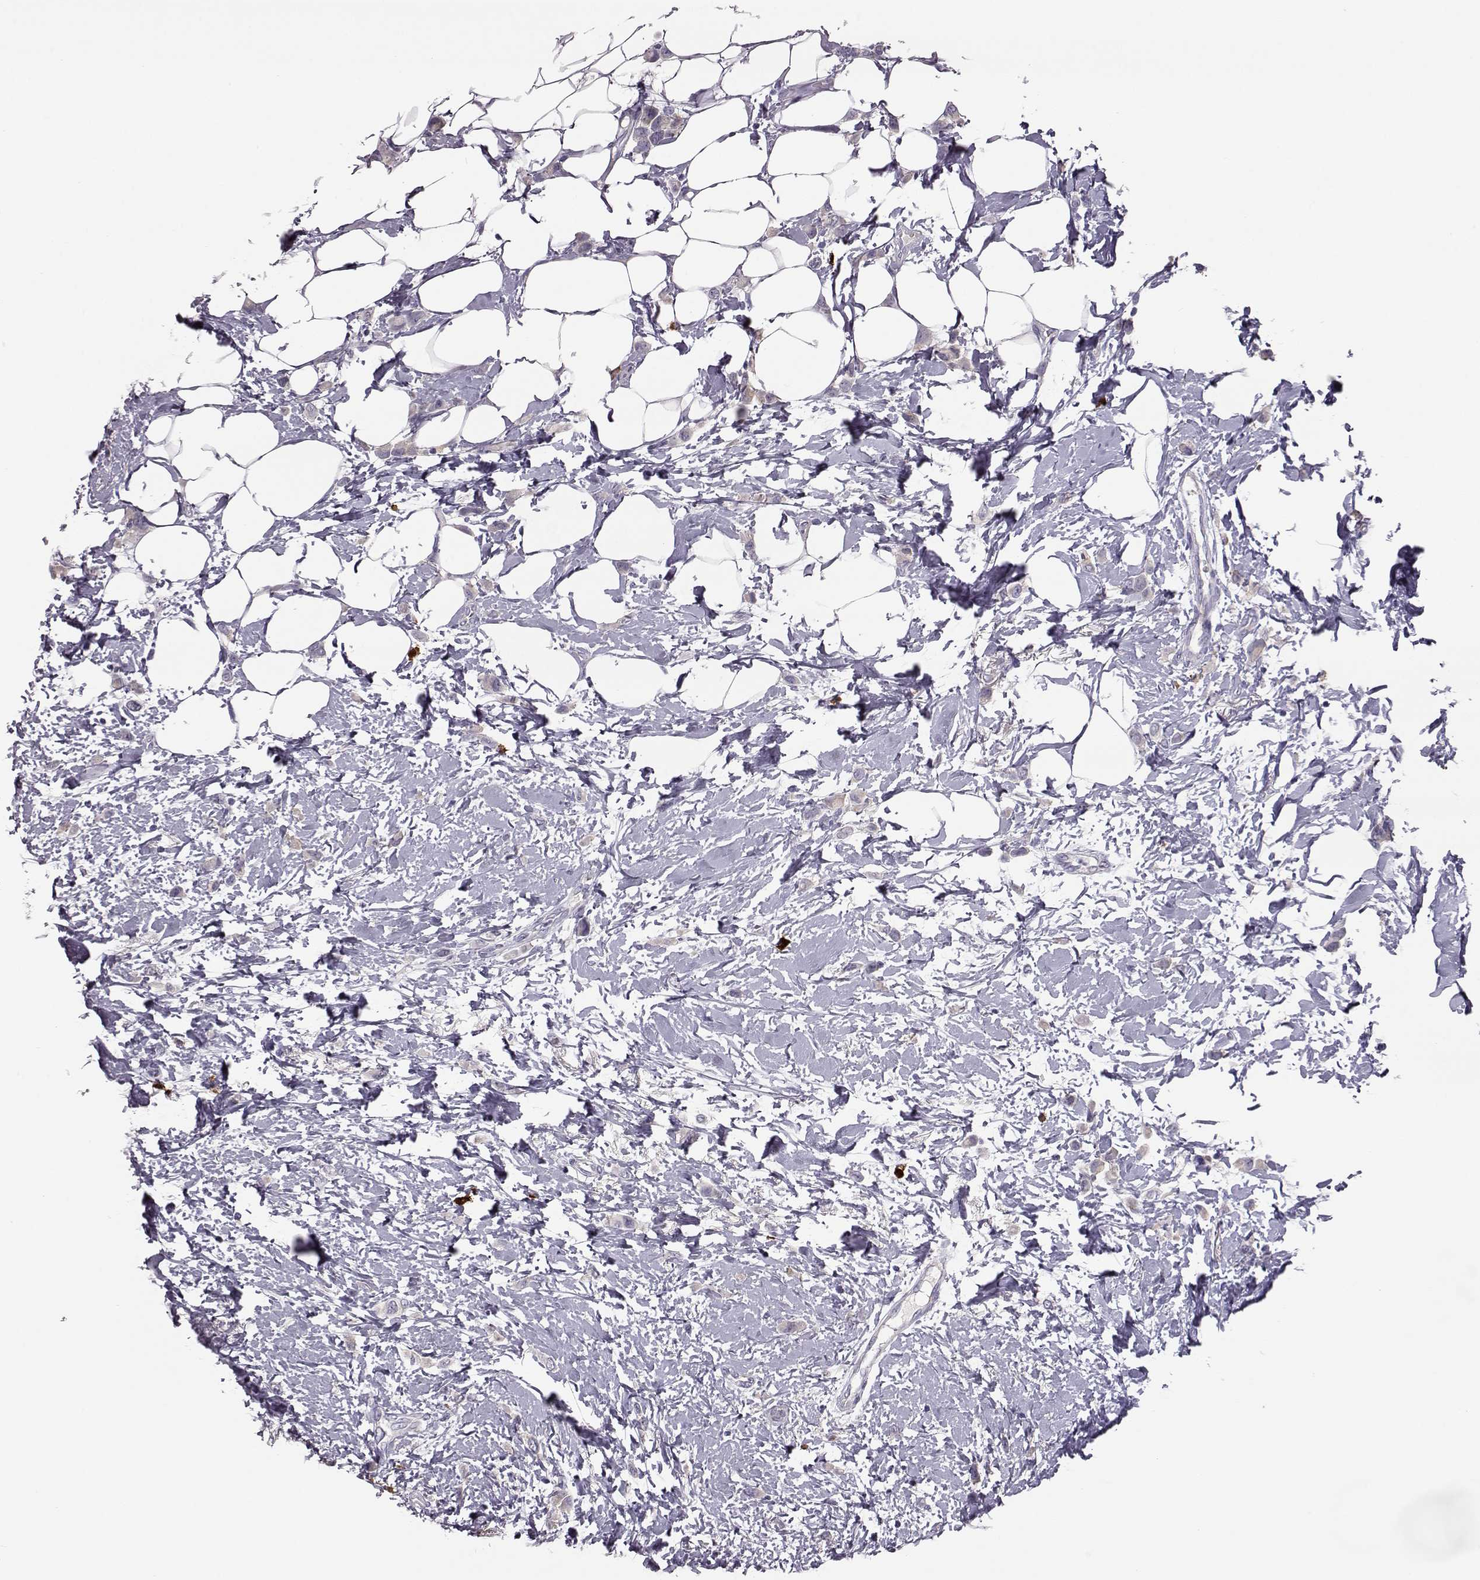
{"staining": {"intensity": "negative", "quantity": "none", "location": "none"}, "tissue": "breast cancer", "cell_type": "Tumor cells", "image_type": "cancer", "snomed": [{"axis": "morphology", "description": "Lobular carcinoma"}, {"axis": "topography", "description": "Breast"}], "caption": "This image is of breast lobular carcinoma stained with immunohistochemistry to label a protein in brown with the nuclei are counter-stained blue. There is no staining in tumor cells.", "gene": "ADGRG5", "patient": {"sex": "female", "age": 66}}